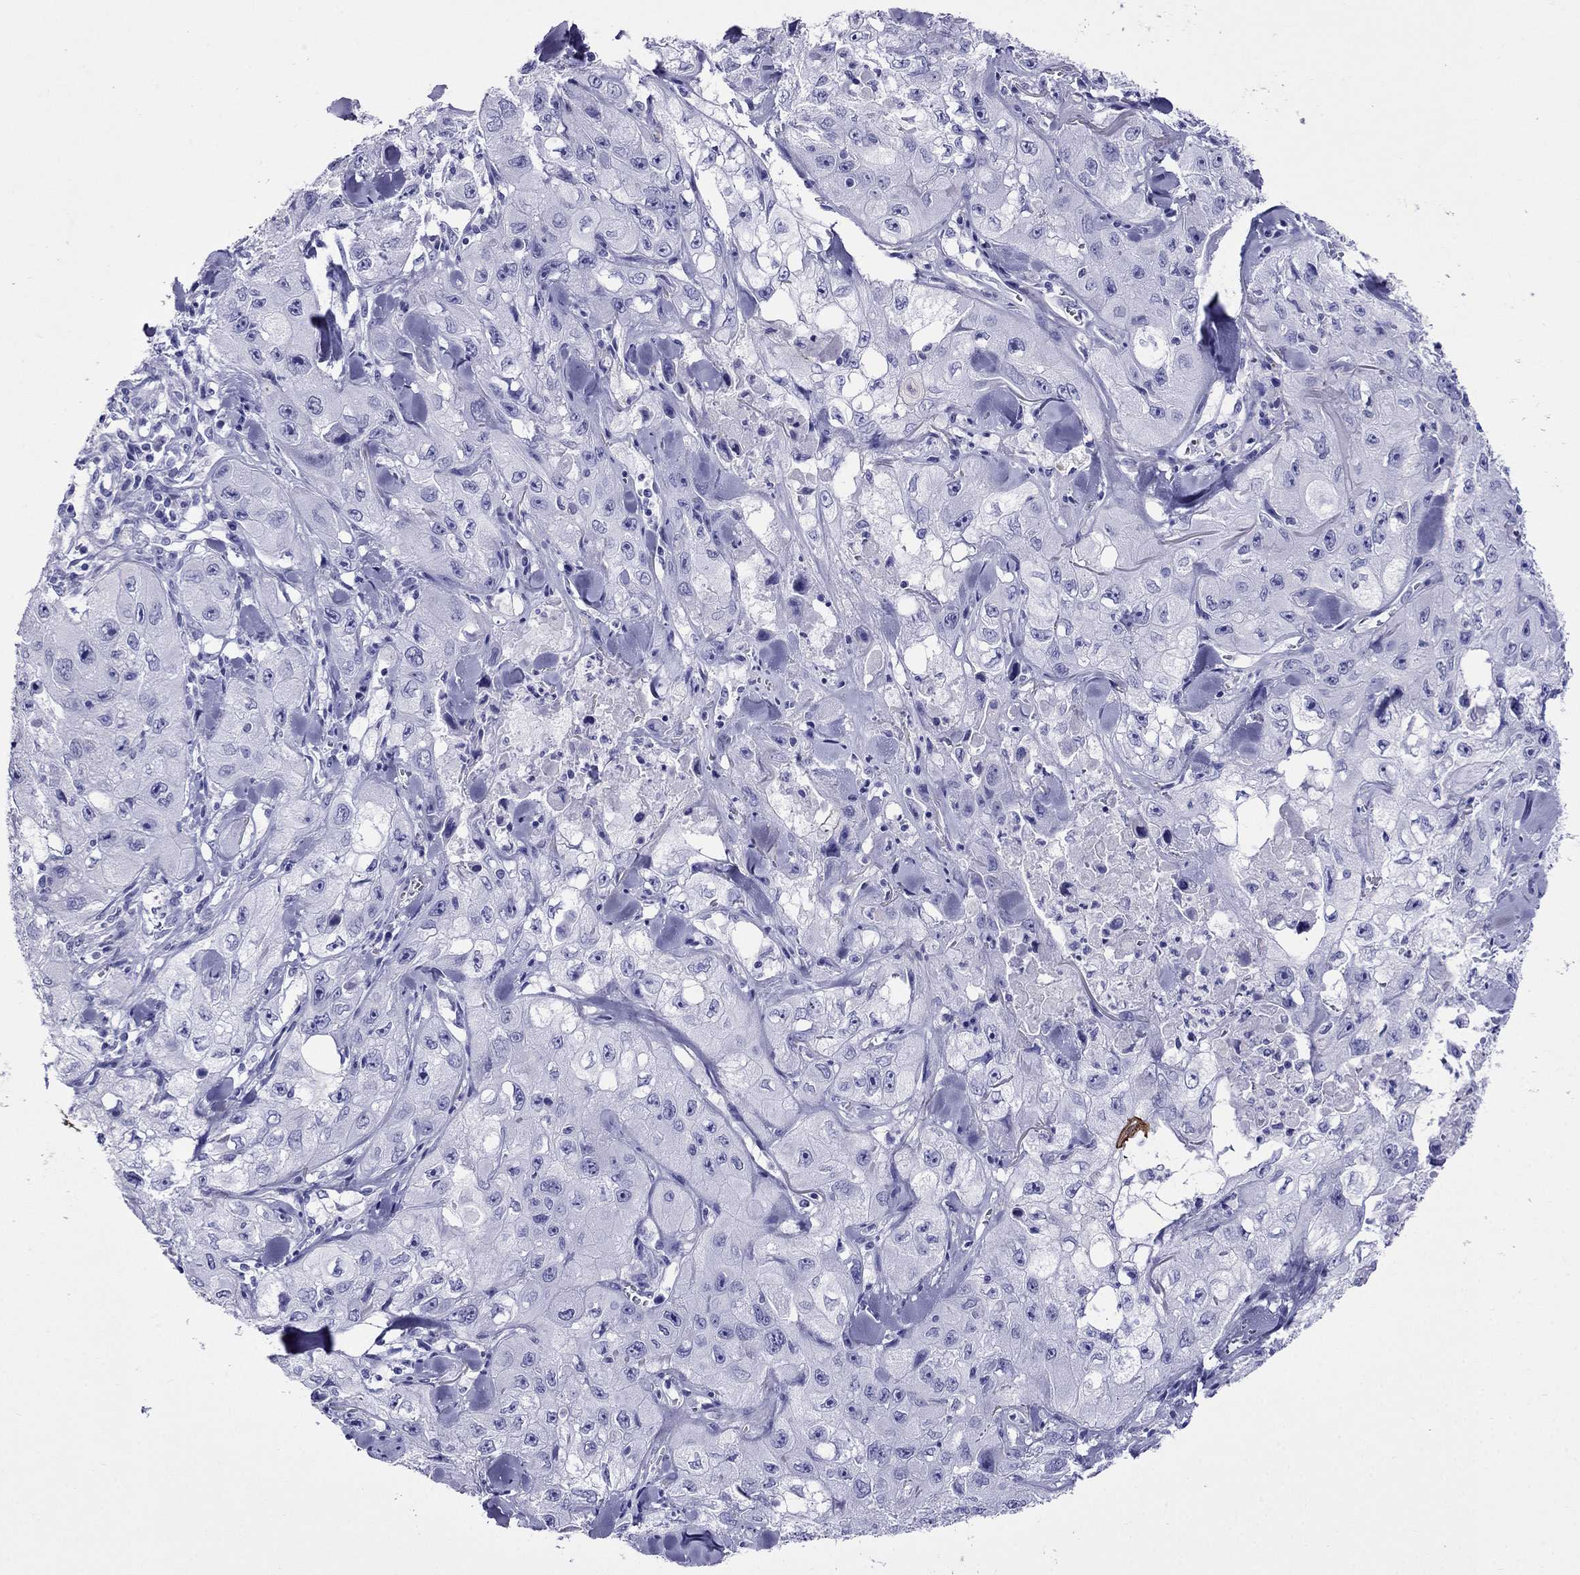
{"staining": {"intensity": "negative", "quantity": "none", "location": "none"}, "tissue": "skin cancer", "cell_type": "Tumor cells", "image_type": "cancer", "snomed": [{"axis": "morphology", "description": "Squamous cell carcinoma, NOS"}, {"axis": "topography", "description": "Skin"}, {"axis": "topography", "description": "Subcutis"}], "caption": "Tumor cells are negative for protein expression in human skin cancer (squamous cell carcinoma).", "gene": "CRYBA1", "patient": {"sex": "male", "age": 73}}